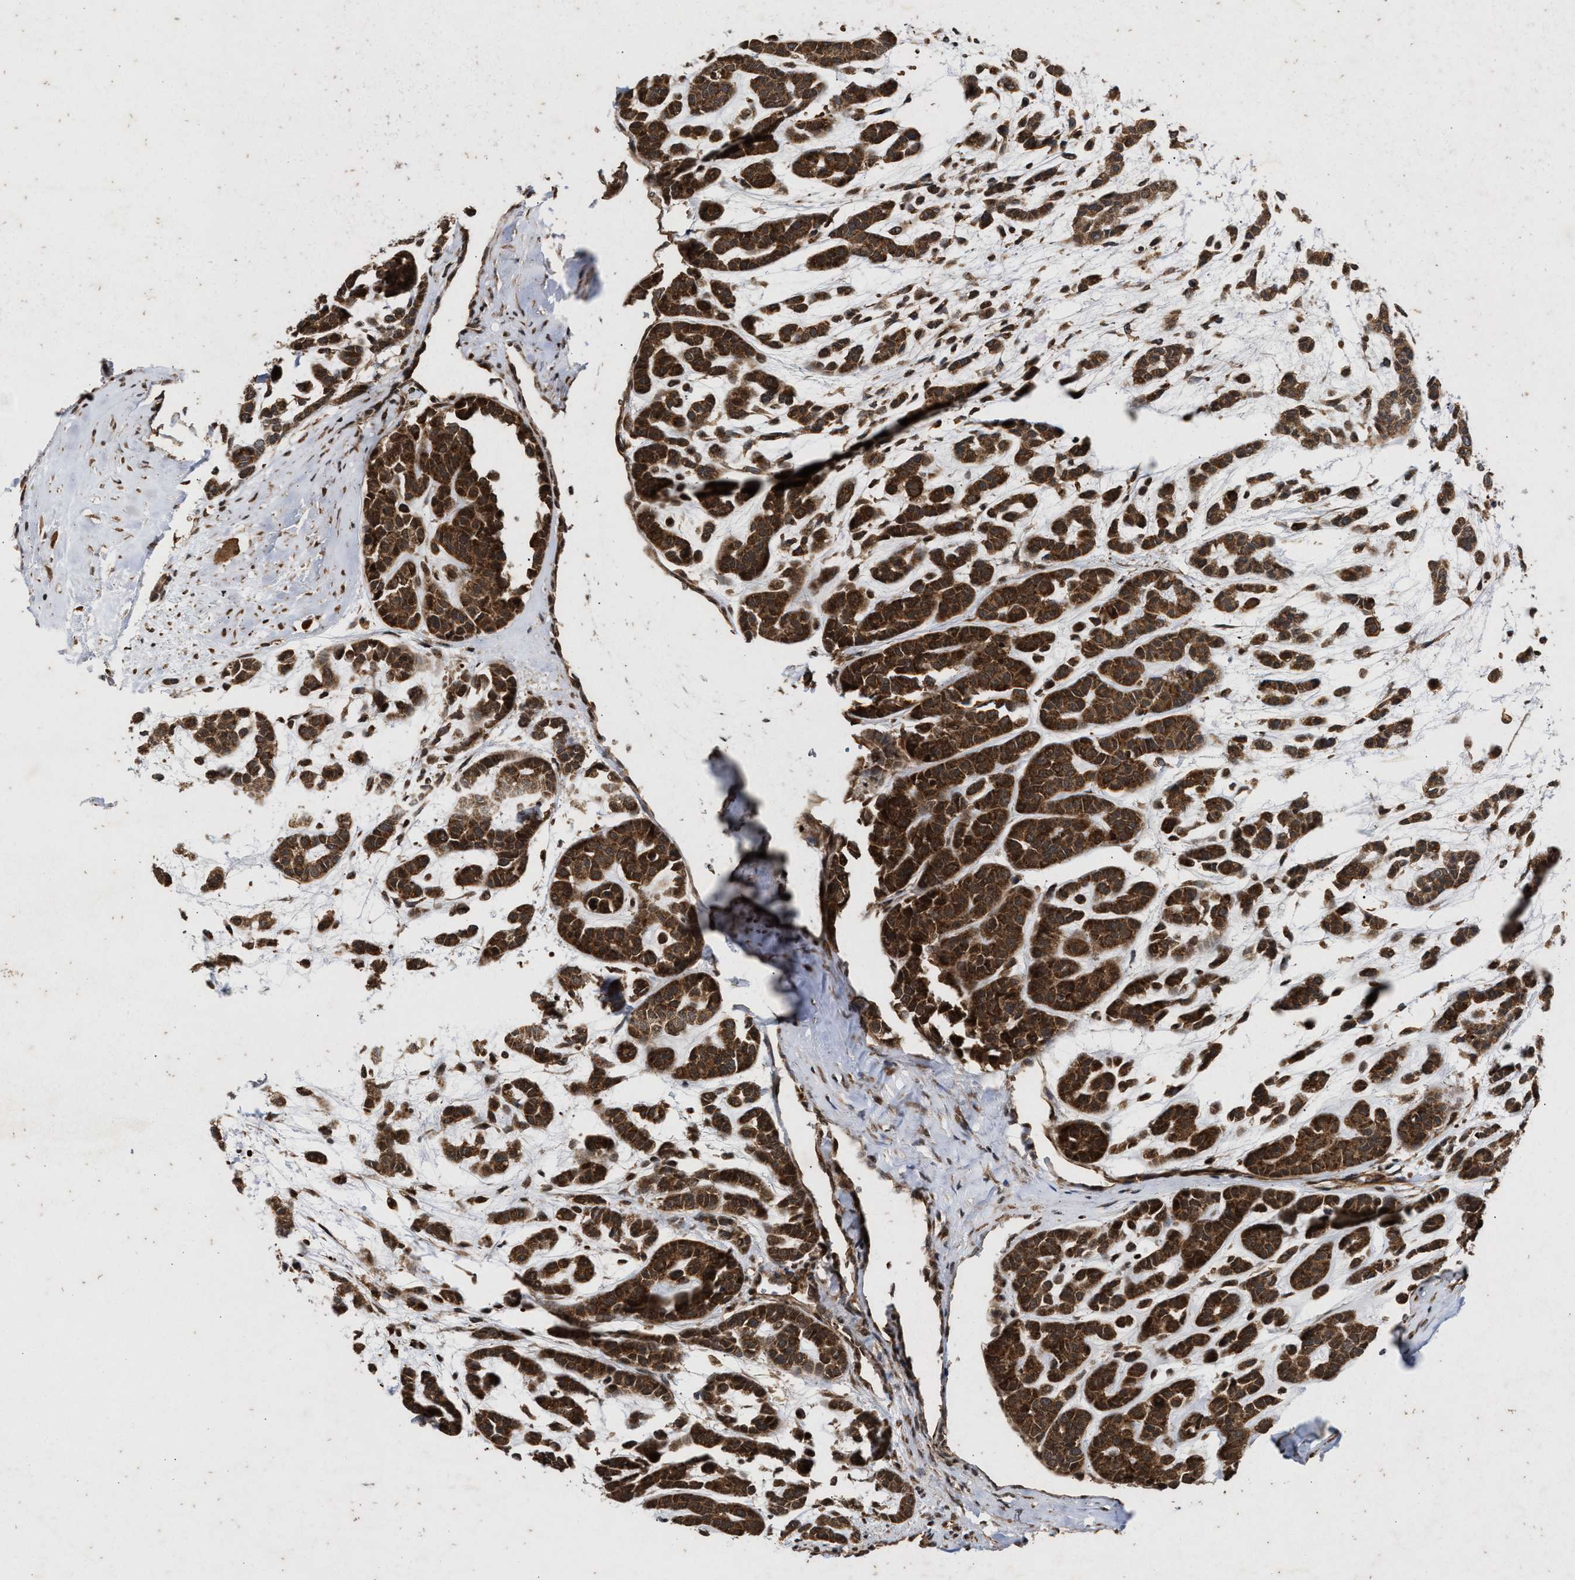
{"staining": {"intensity": "strong", "quantity": ">75%", "location": "cytoplasmic/membranous"}, "tissue": "head and neck cancer", "cell_type": "Tumor cells", "image_type": "cancer", "snomed": [{"axis": "morphology", "description": "Adenocarcinoma, NOS"}, {"axis": "morphology", "description": "Adenoma, NOS"}, {"axis": "topography", "description": "Head-Neck"}], "caption": "Immunohistochemistry (IHC) photomicrograph of head and neck cancer (adenoma) stained for a protein (brown), which reveals high levels of strong cytoplasmic/membranous staining in approximately >75% of tumor cells.", "gene": "CFLAR", "patient": {"sex": "female", "age": 55}}